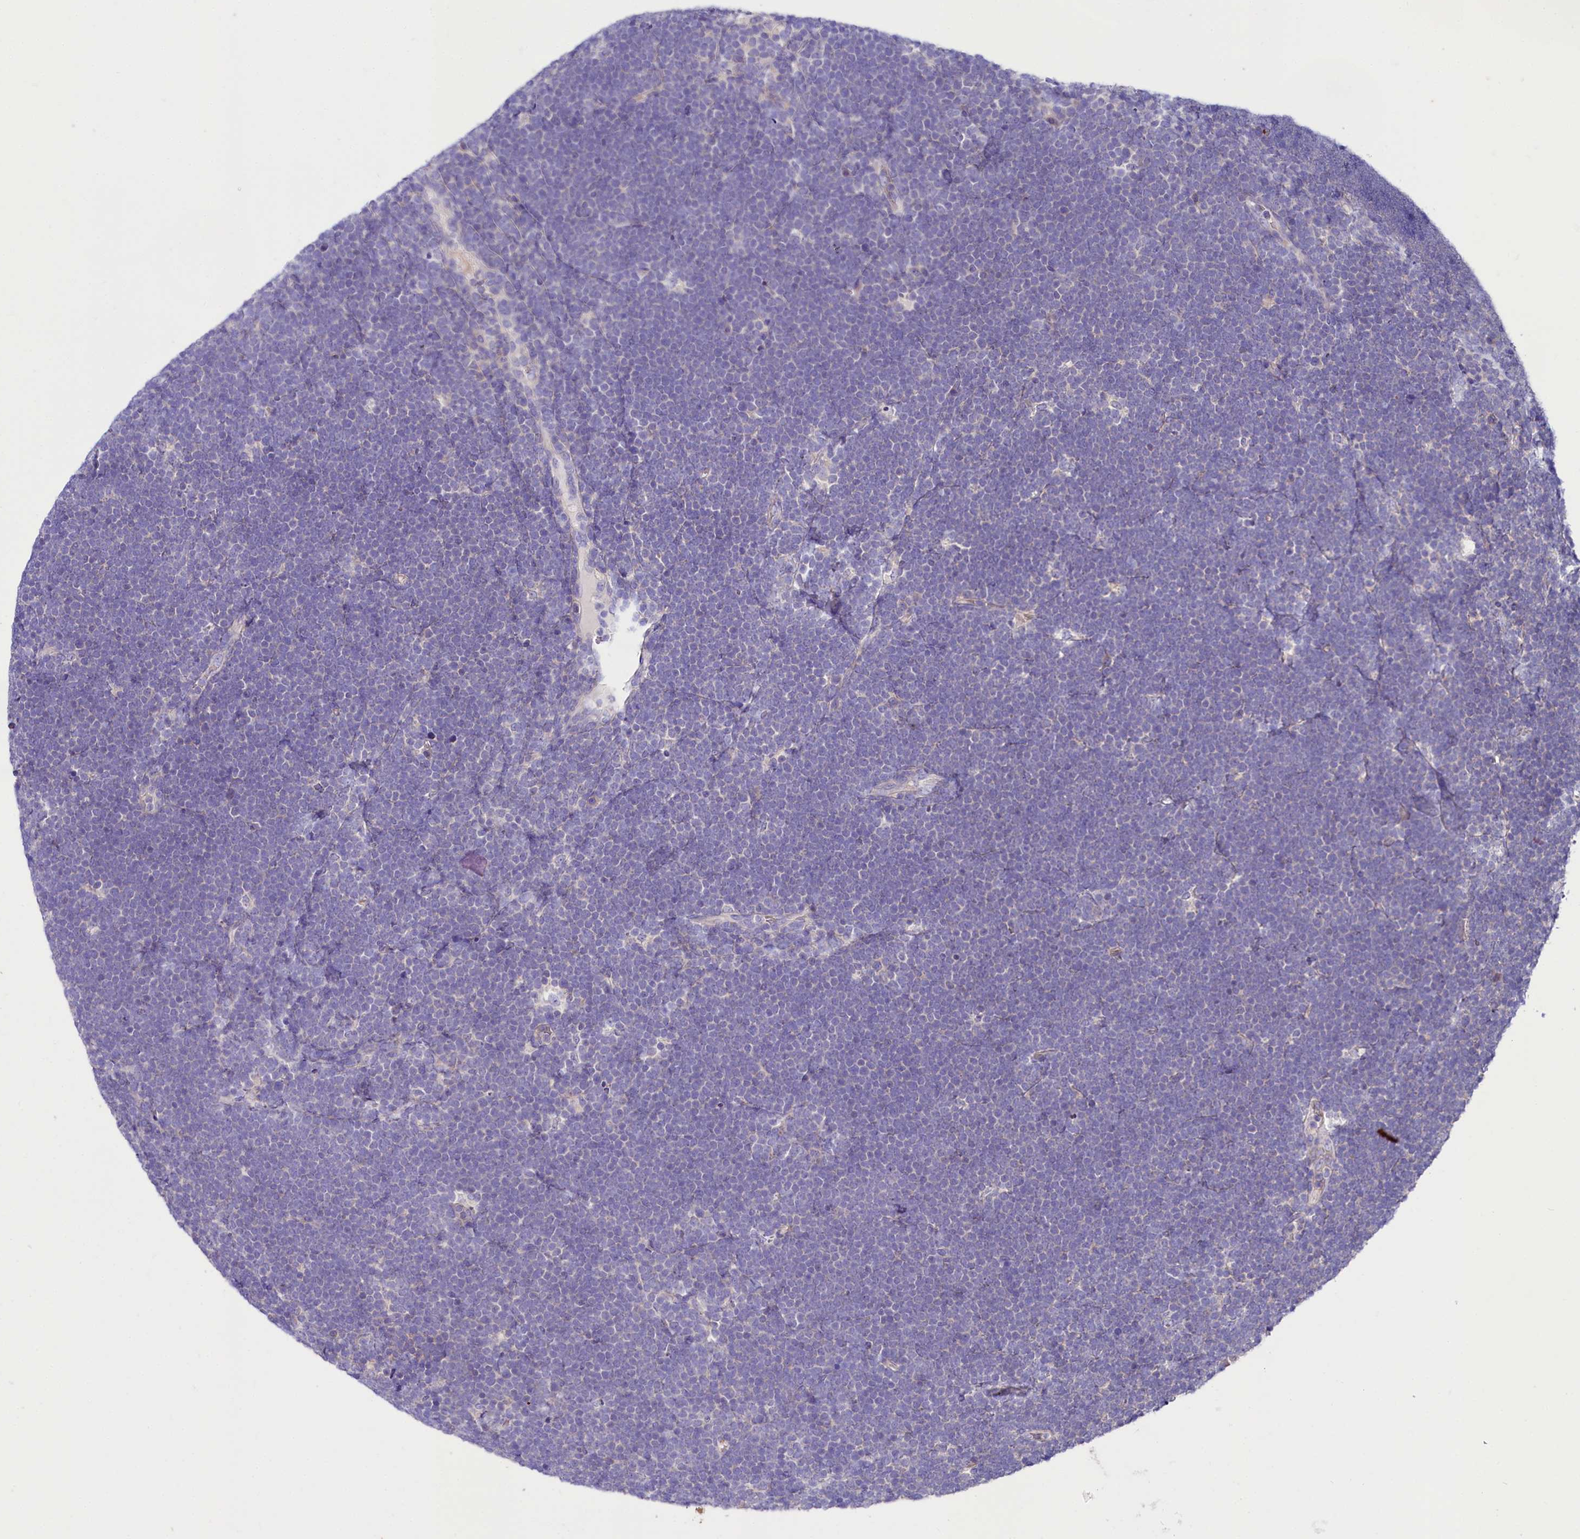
{"staining": {"intensity": "negative", "quantity": "none", "location": "none"}, "tissue": "lymphoma", "cell_type": "Tumor cells", "image_type": "cancer", "snomed": [{"axis": "morphology", "description": "Malignant lymphoma, non-Hodgkin's type, High grade"}, {"axis": "topography", "description": "Lymph node"}], "caption": "This is an immunohistochemistry image of high-grade malignant lymphoma, non-Hodgkin's type. There is no positivity in tumor cells.", "gene": "ABHD5", "patient": {"sex": "male", "age": 13}}